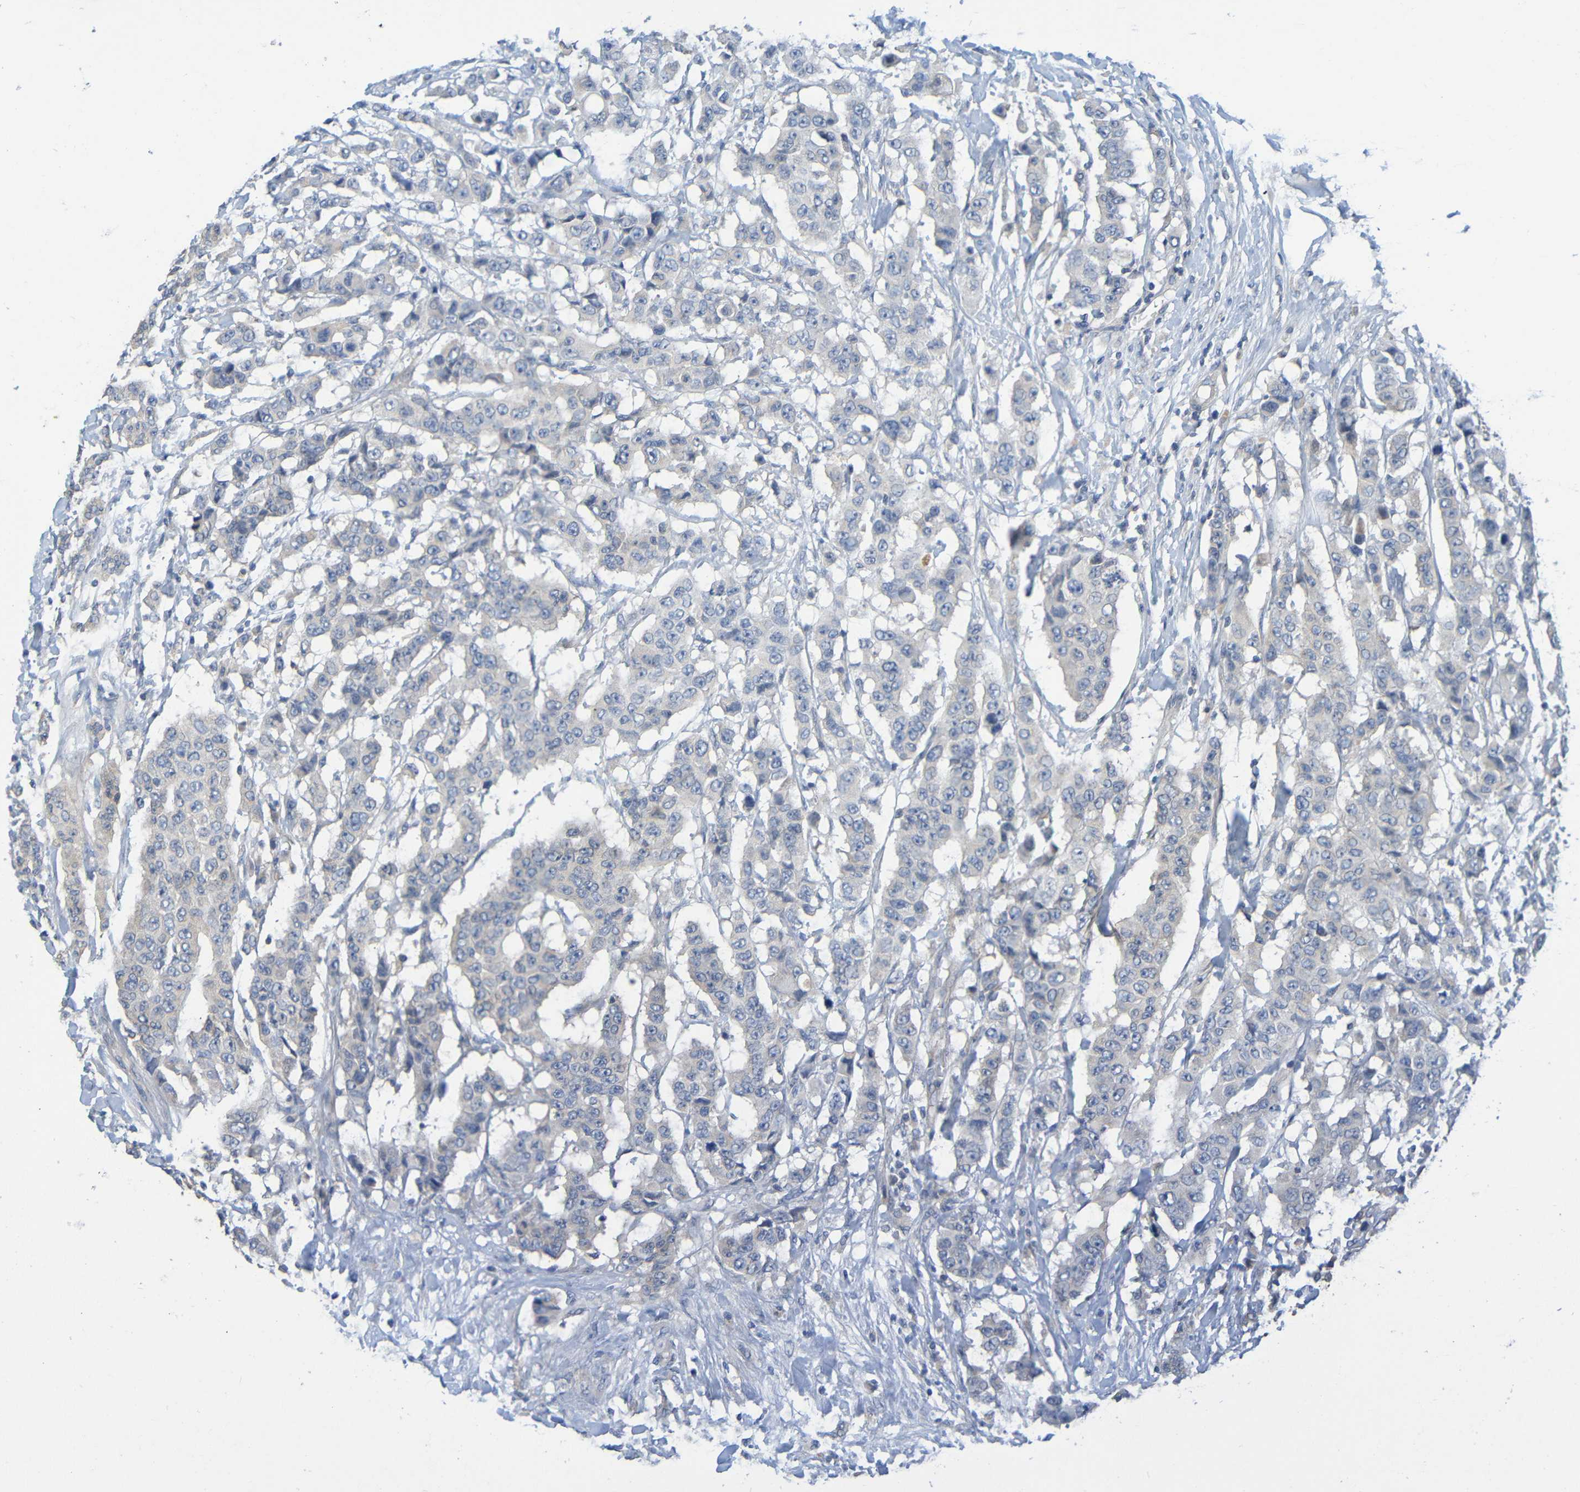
{"staining": {"intensity": "weak", "quantity": "<25%", "location": "cytoplasmic/membranous"}, "tissue": "breast cancer", "cell_type": "Tumor cells", "image_type": "cancer", "snomed": [{"axis": "morphology", "description": "Duct carcinoma"}, {"axis": "topography", "description": "Breast"}], "caption": "The micrograph reveals no staining of tumor cells in invasive ductal carcinoma (breast). Nuclei are stained in blue.", "gene": "CYP4F2", "patient": {"sex": "female", "age": 40}}